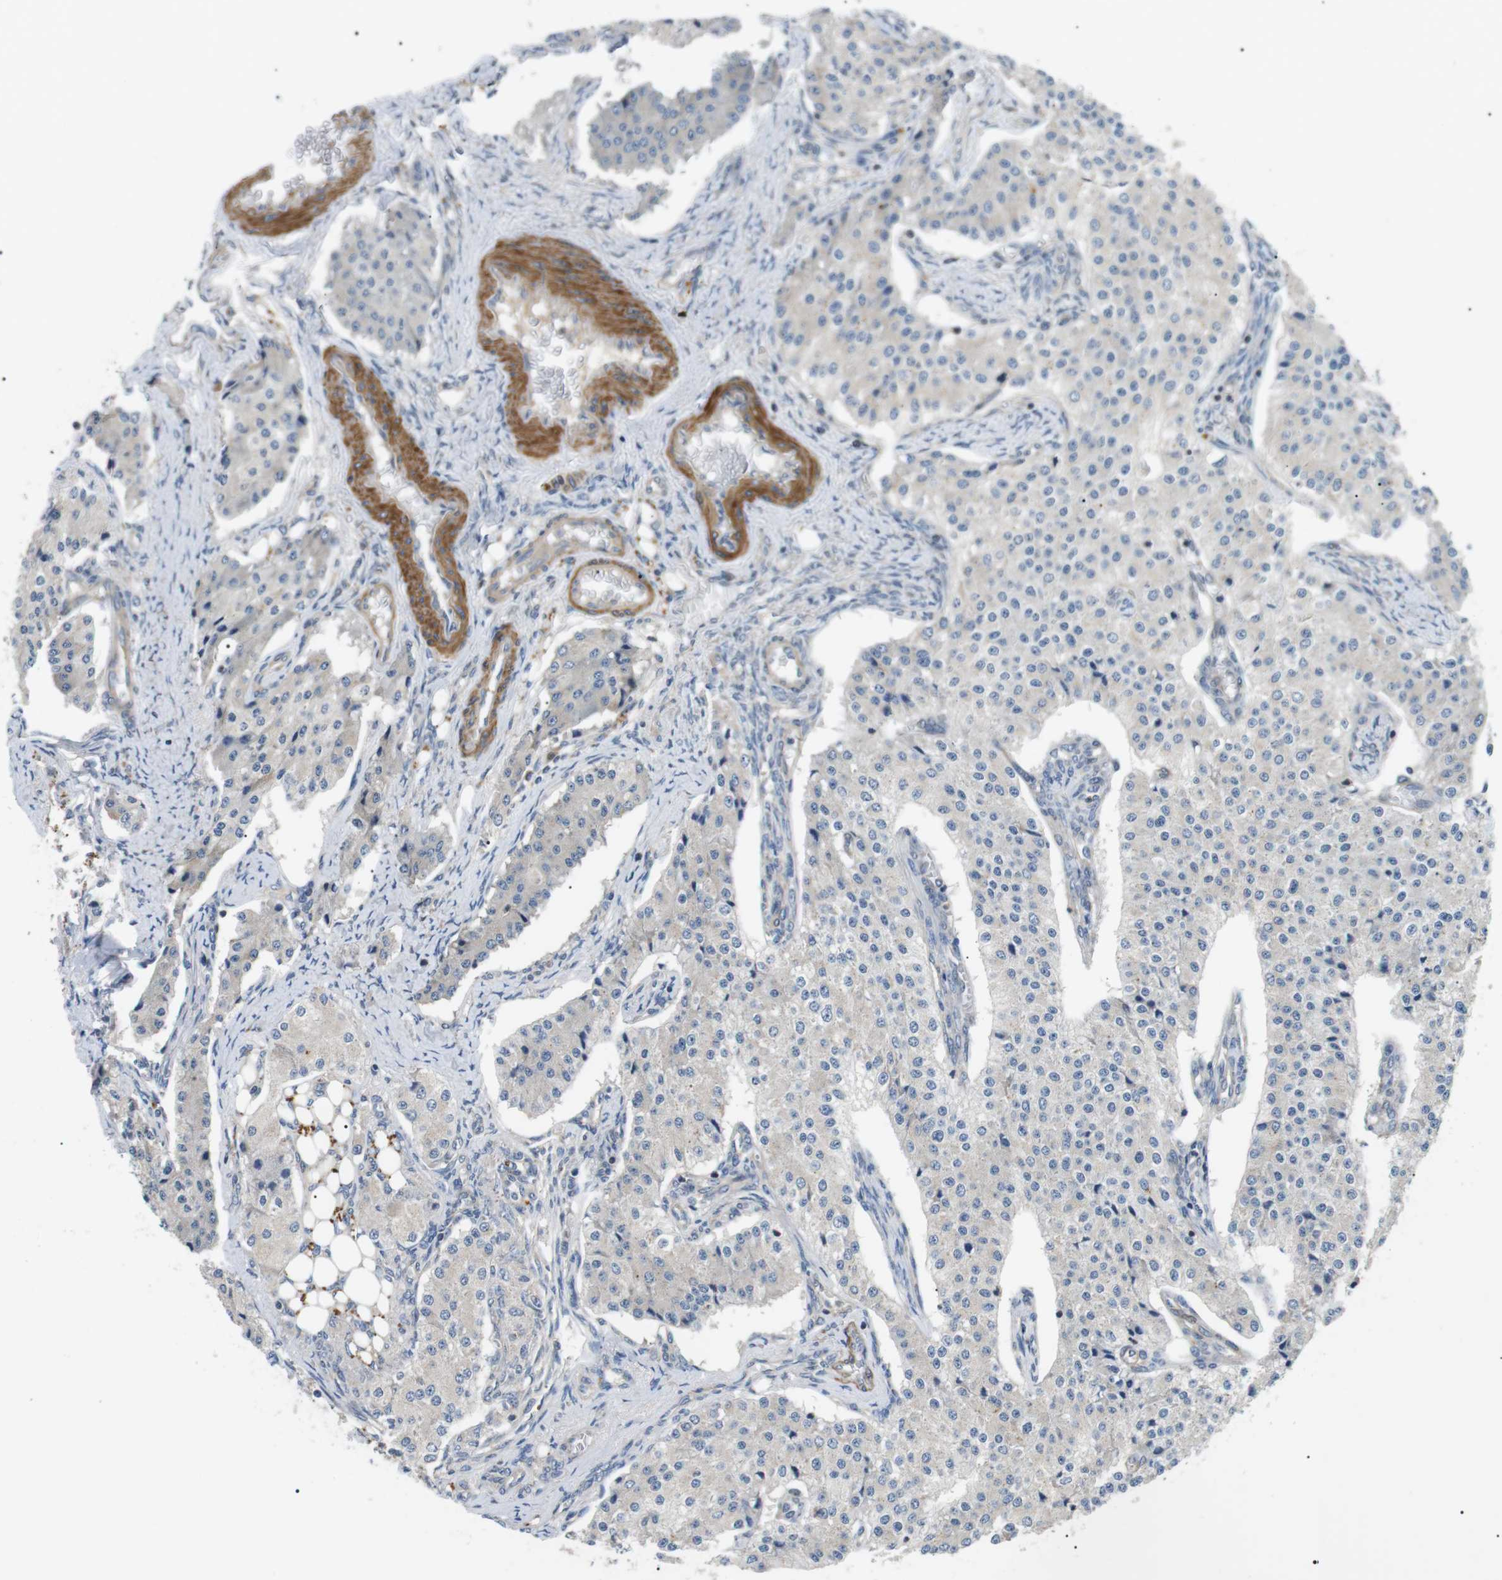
{"staining": {"intensity": "negative", "quantity": "none", "location": "none"}, "tissue": "carcinoid", "cell_type": "Tumor cells", "image_type": "cancer", "snomed": [{"axis": "morphology", "description": "Carcinoid, malignant, NOS"}, {"axis": "topography", "description": "Colon"}], "caption": "DAB immunohistochemical staining of human carcinoid (malignant) reveals no significant staining in tumor cells.", "gene": "DIPK1A", "patient": {"sex": "female", "age": 52}}